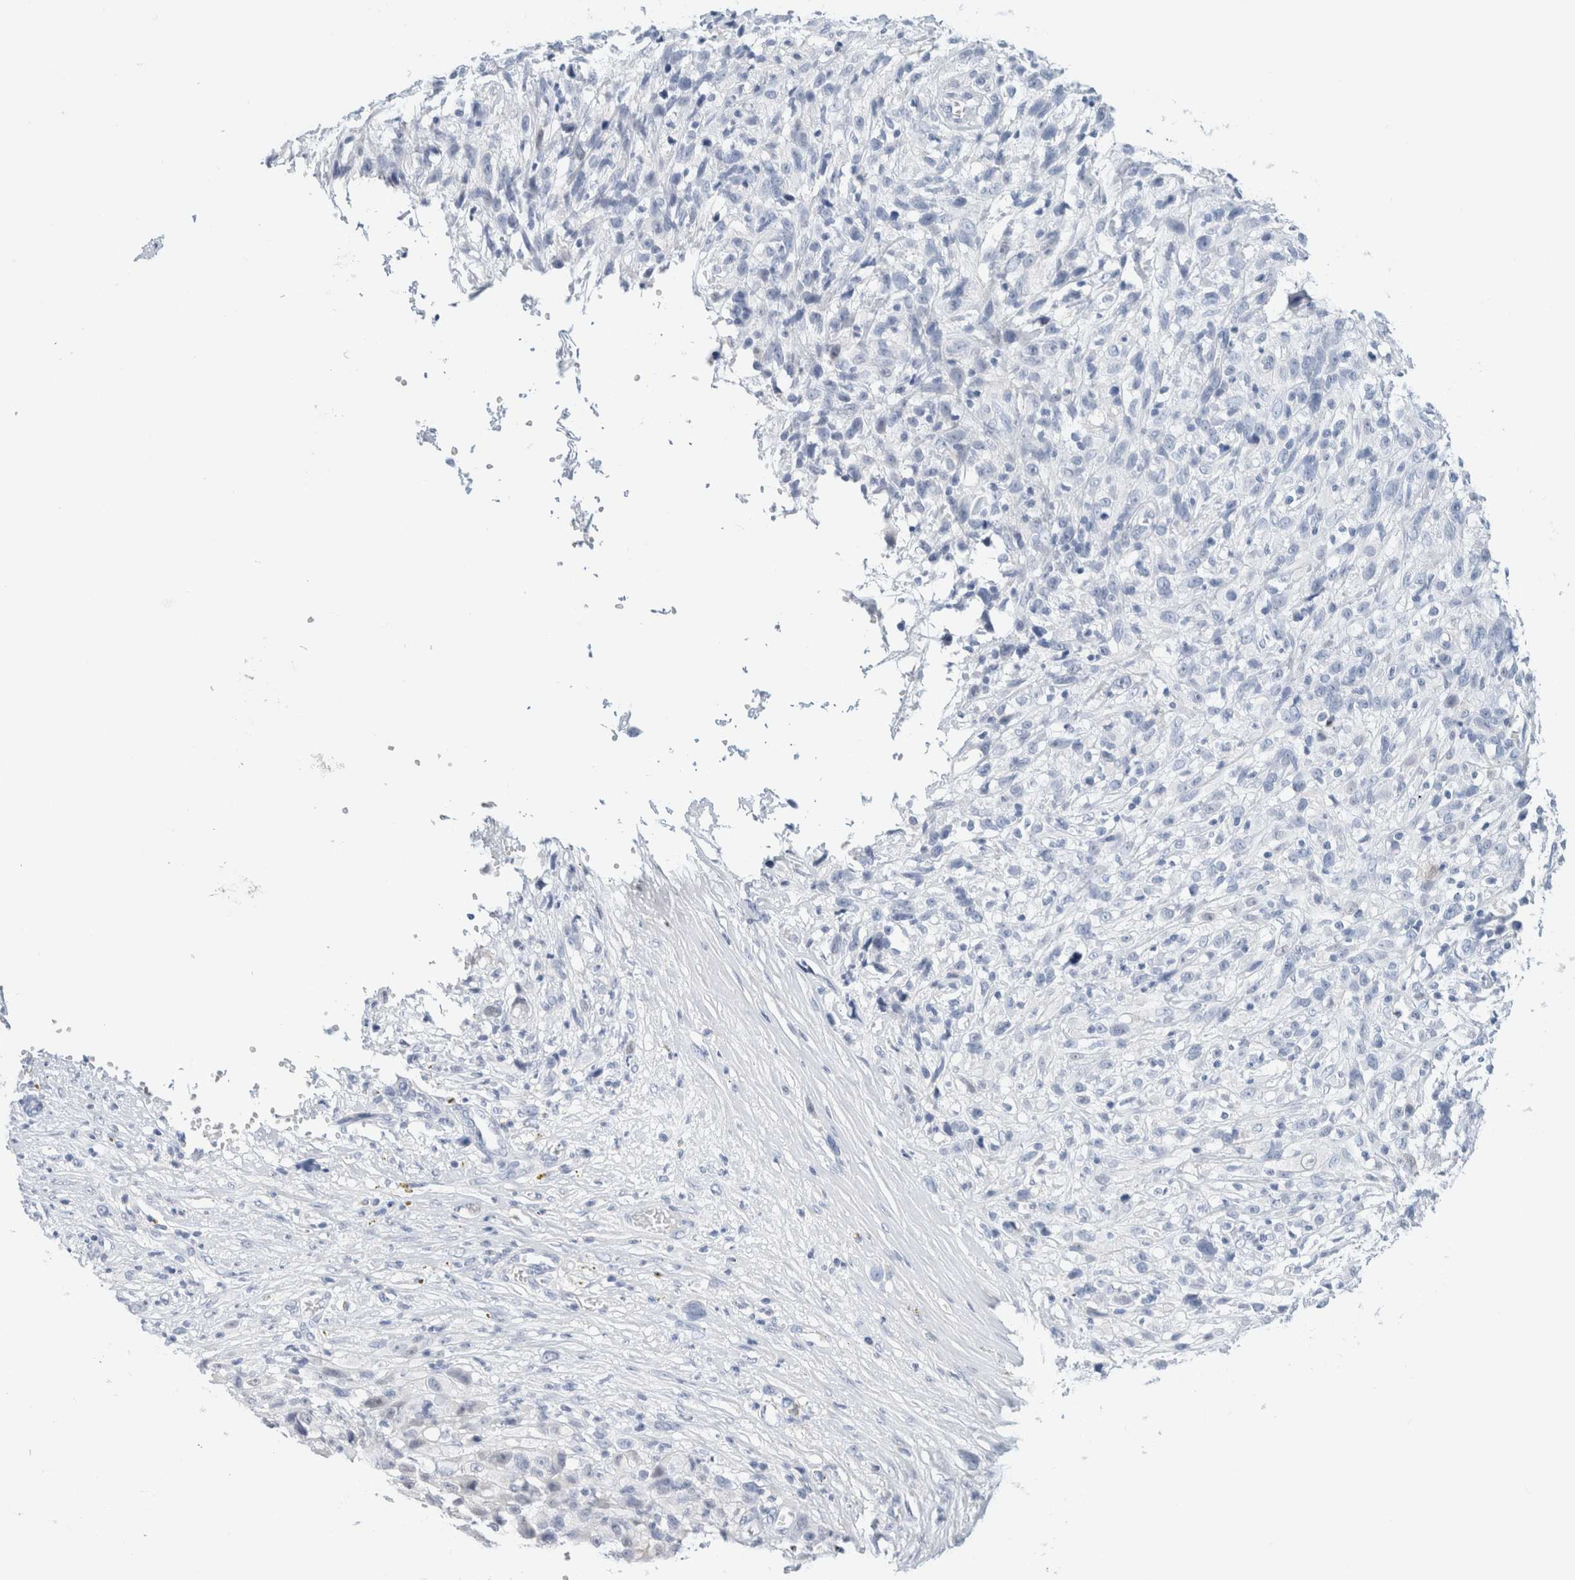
{"staining": {"intensity": "negative", "quantity": "none", "location": "none"}, "tissue": "melanoma", "cell_type": "Tumor cells", "image_type": "cancer", "snomed": [{"axis": "morphology", "description": "Malignant melanoma, NOS"}, {"axis": "topography", "description": "Skin"}], "caption": "An immunohistochemistry (IHC) photomicrograph of melanoma is shown. There is no staining in tumor cells of melanoma.", "gene": "CPQ", "patient": {"sex": "female", "age": 55}}